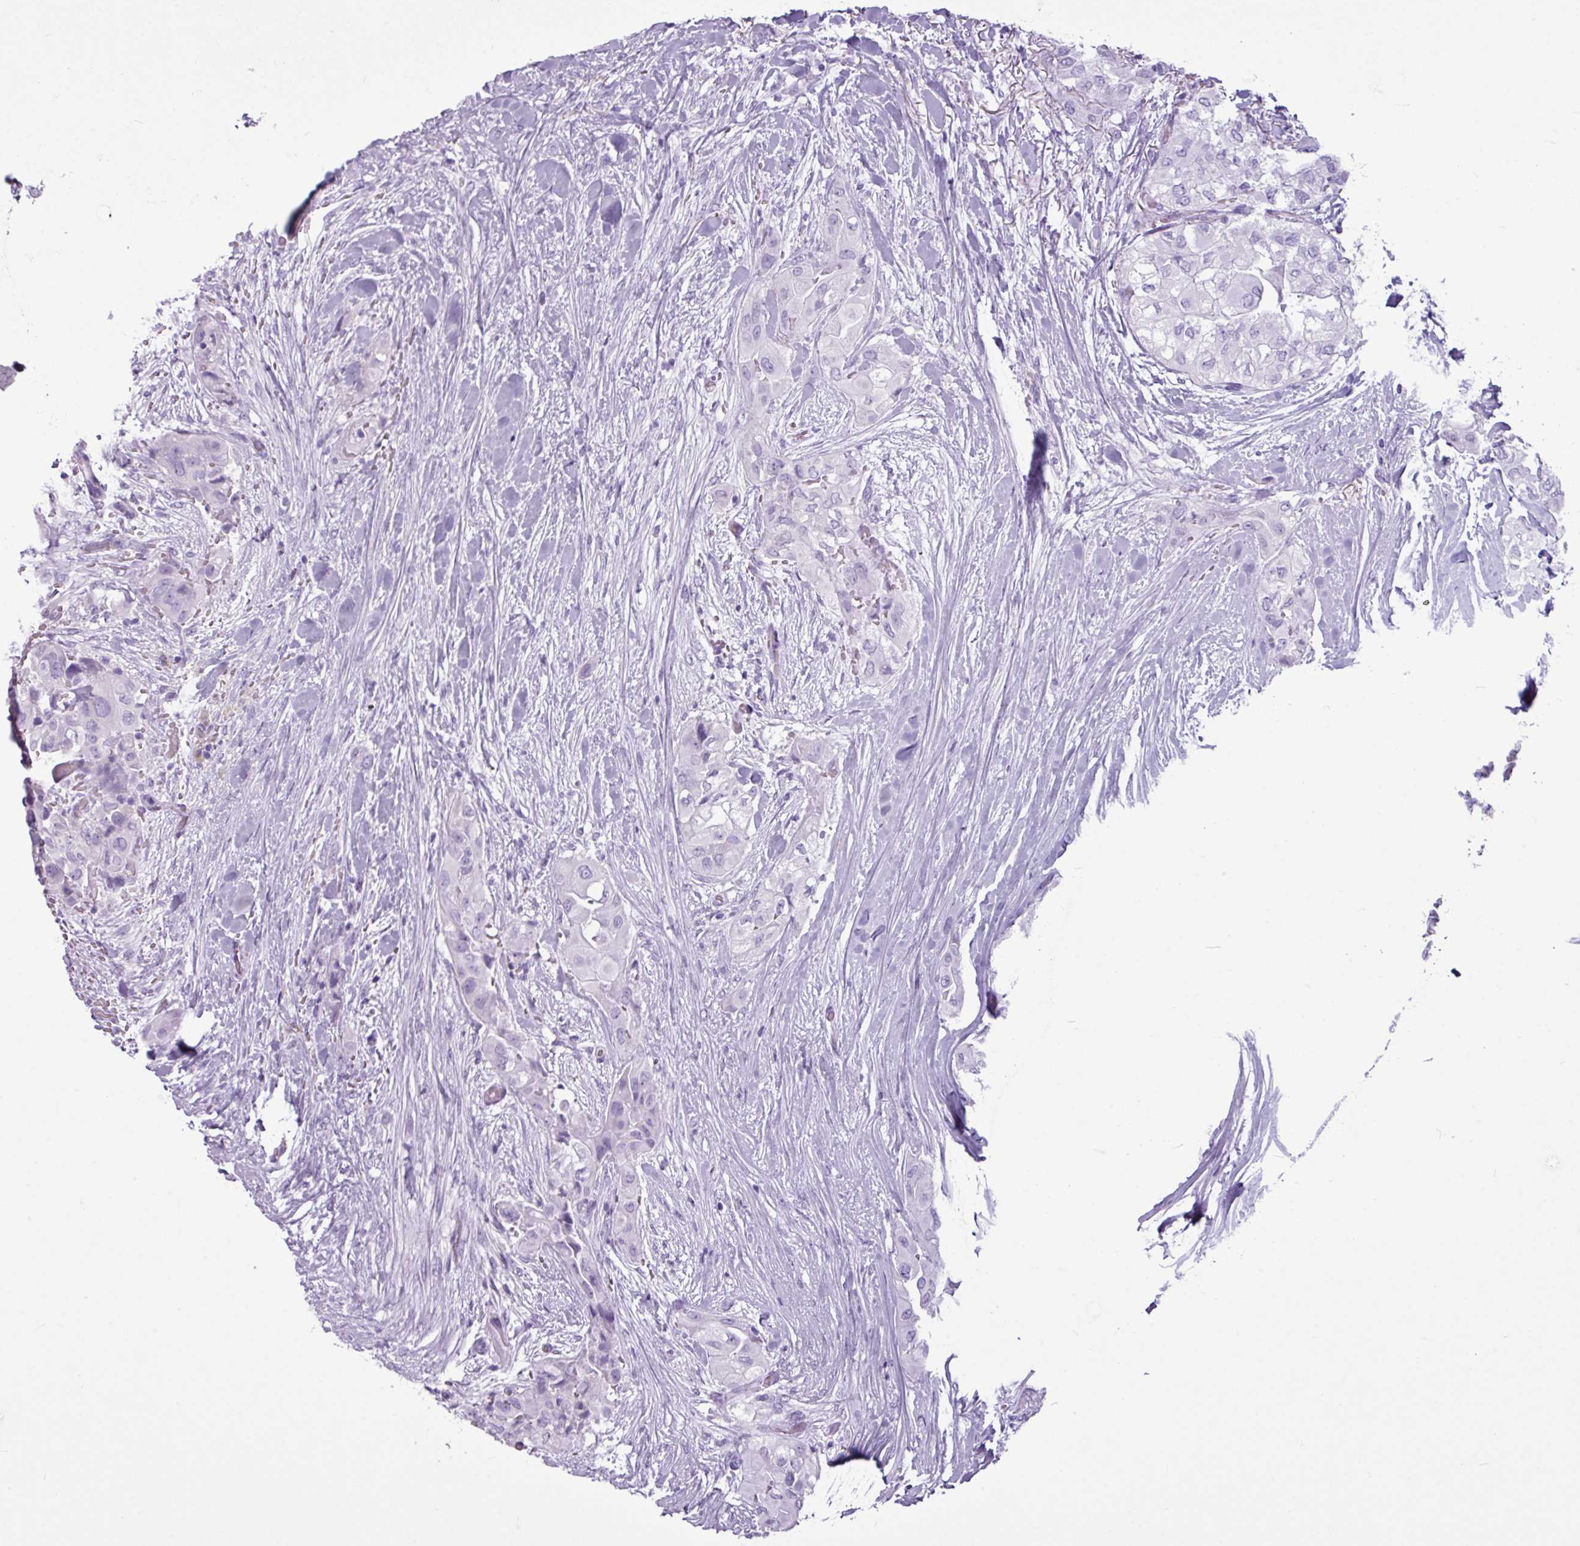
{"staining": {"intensity": "negative", "quantity": "none", "location": "none"}, "tissue": "thyroid cancer", "cell_type": "Tumor cells", "image_type": "cancer", "snomed": [{"axis": "morphology", "description": "Papillary adenocarcinoma, NOS"}, {"axis": "topography", "description": "Thyroid gland"}], "caption": "There is no significant staining in tumor cells of papillary adenocarcinoma (thyroid).", "gene": "AMY1B", "patient": {"sex": "female", "age": 59}}